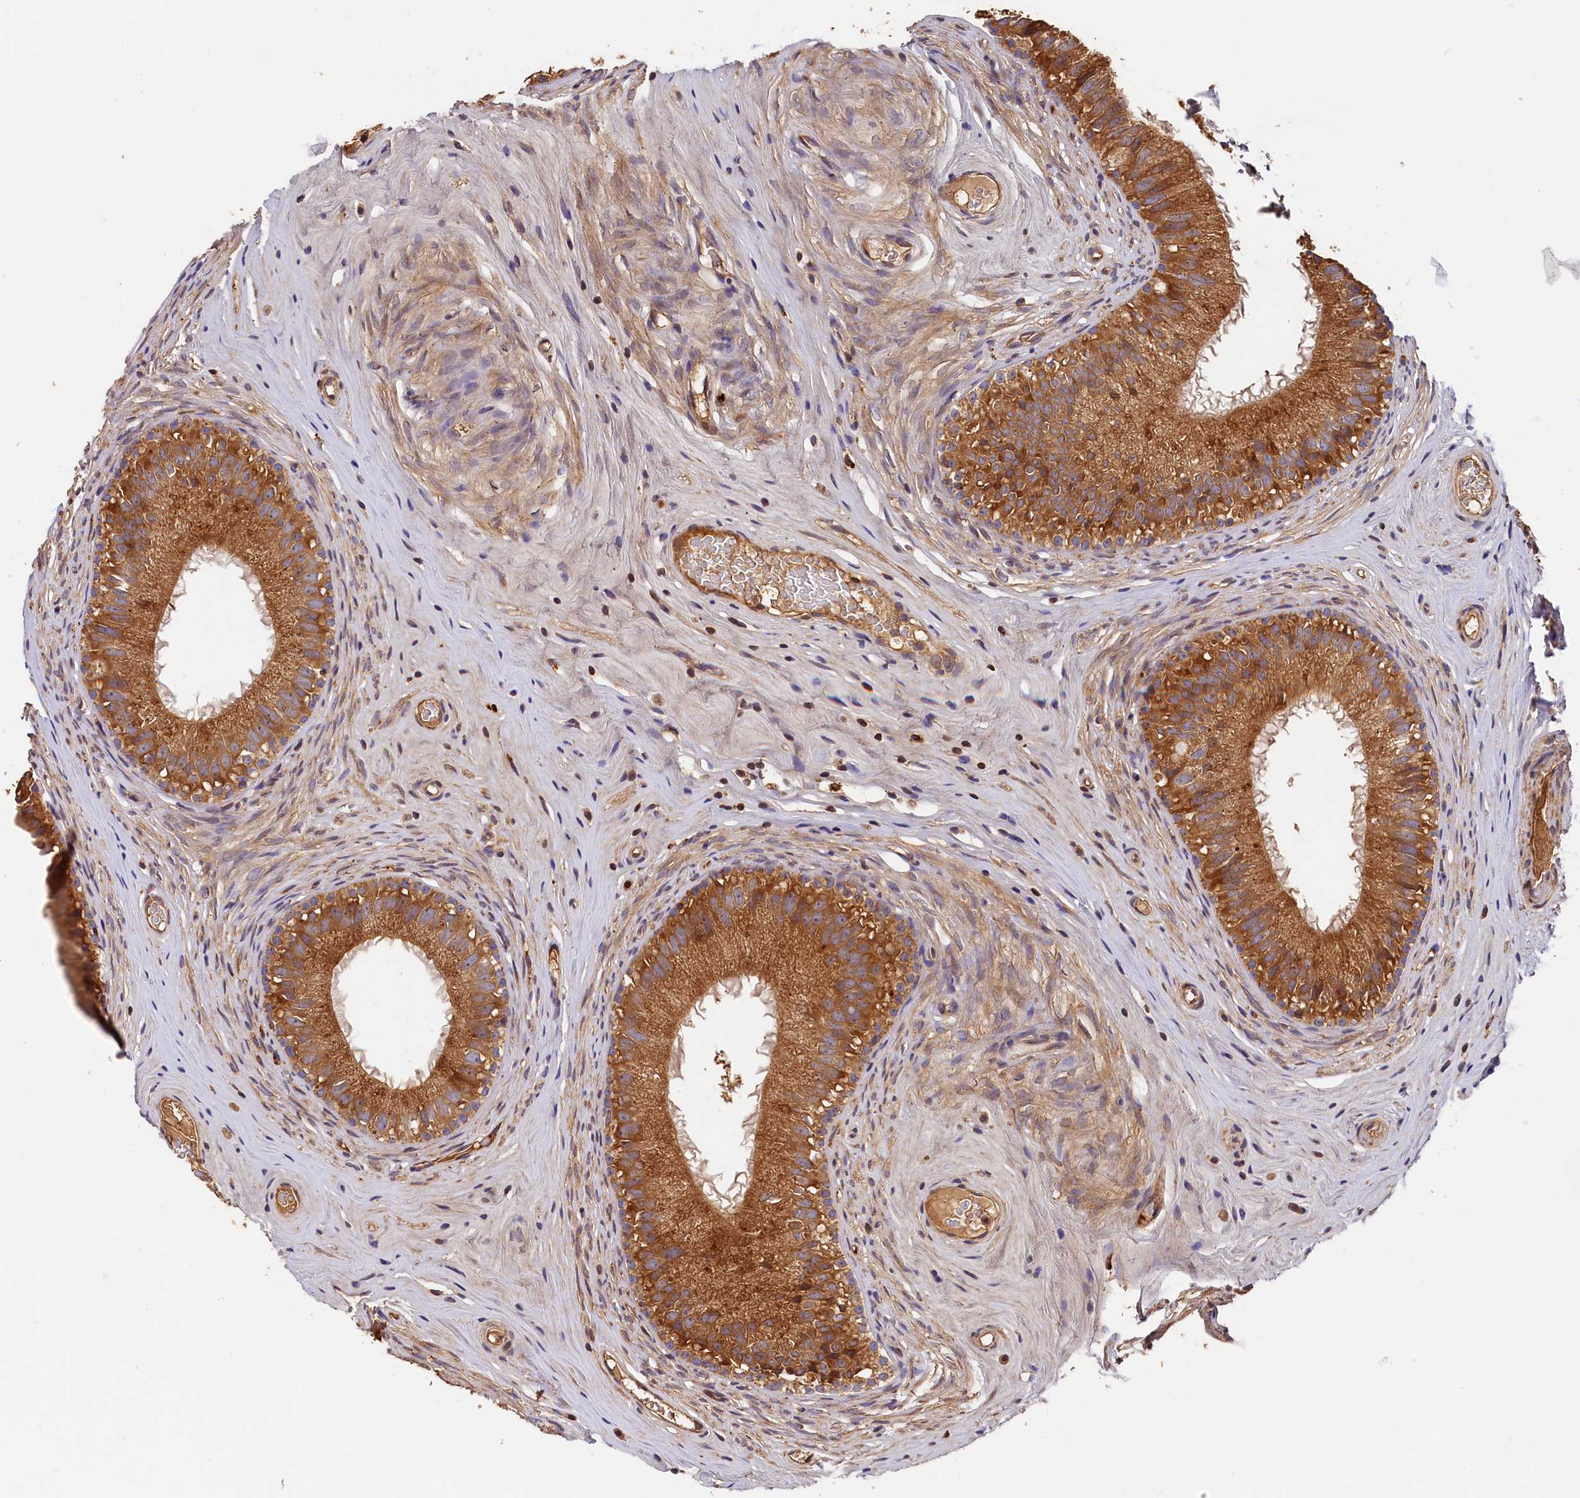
{"staining": {"intensity": "moderate", "quantity": ">75%", "location": "cytoplasmic/membranous"}, "tissue": "epididymis", "cell_type": "Glandular cells", "image_type": "normal", "snomed": [{"axis": "morphology", "description": "Normal tissue, NOS"}, {"axis": "topography", "description": "Epididymis"}], "caption": "Unremarkable epididymis demonstrates moderate cytoplasmic/membranous expression in about >75% of glandular cells, visualized by immunohistochemistry. The staining was performed using DAB (3,3'-diaminobenzidine) to visualize the protein expression in brown, while the nuclei were stained in blue with hematoxylin (Magnification: 20x).", "gene": "HMOX2", "patient": {"sex": "male", "age": 45}}